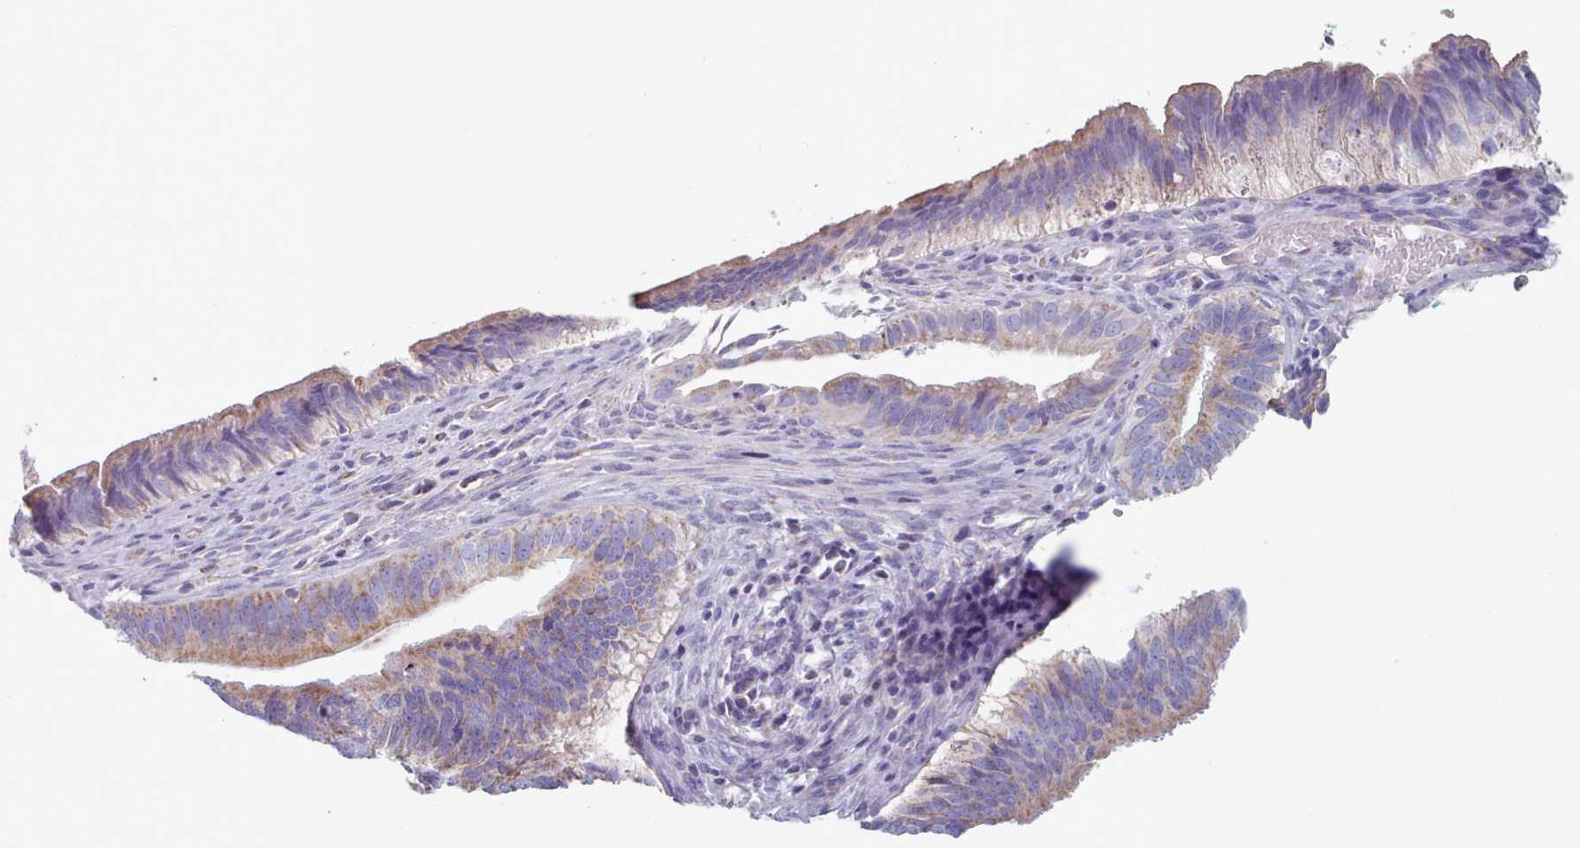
{"staining": {"intensity": "moderate", "quantity": ">75%", "location": "cytoplasmic/membranous"}, "tissue": "cervical cancer", "cell_type": "Tumor cells", "image_type": "cancer", "snomed": [{"axis": "morphology", "description": "Adenocarcinoma, NOS"}, {"axis": "topography", "description": "Cervix"}], "caption": "Protein expression analysis of human cervical cancer (adenocarcinoma) reveals moderate cytoplasmic/membranous positivity in approximately >75% of tumor cells.", "gene": "HAO1", "patient": {"sex": "female", "age": 42}}